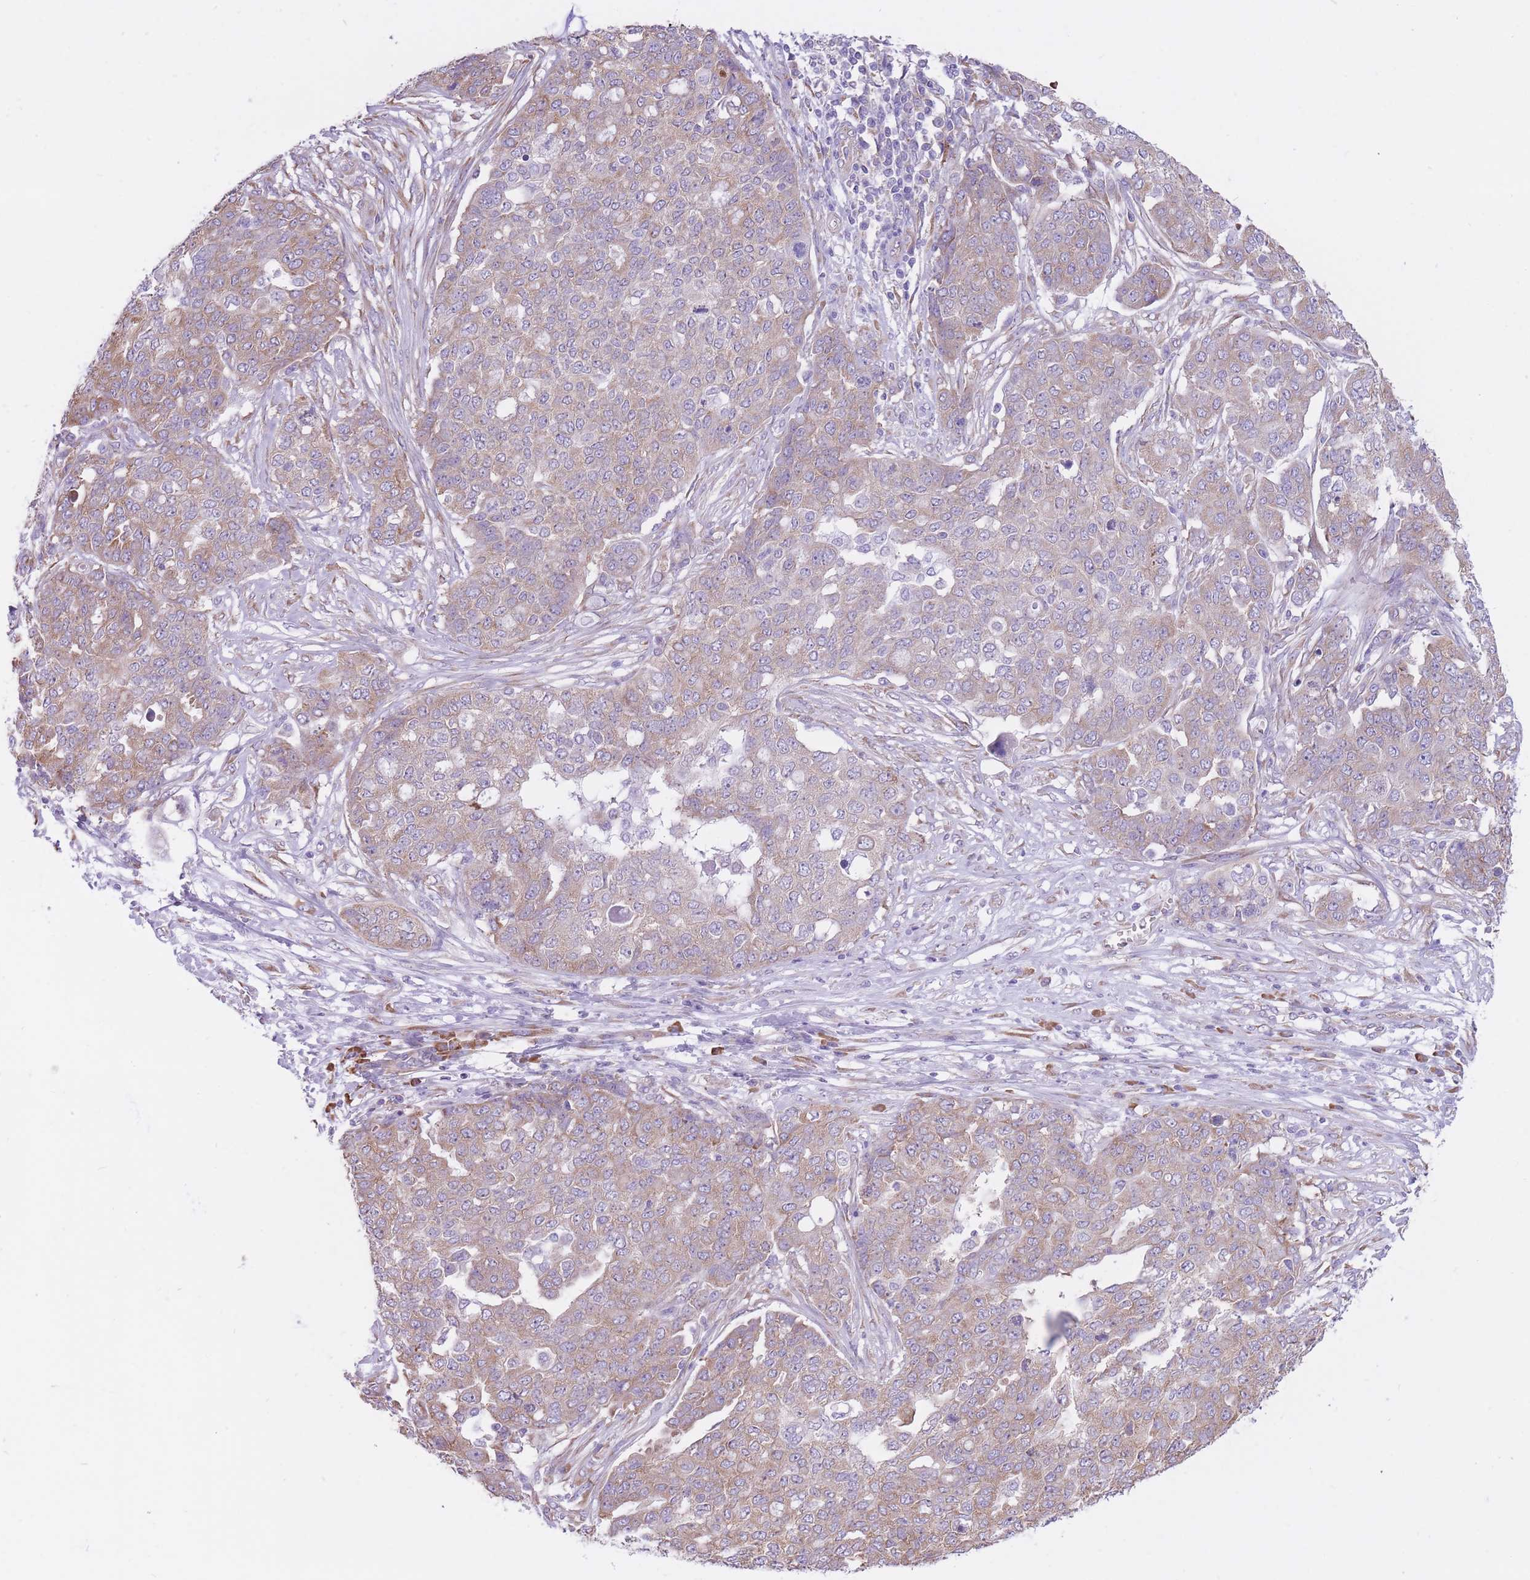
{"staining": {"intensity": "weak", "quantity": ">75%", "location": "cytoplasmic/membranous"}, "tissue": "ovarian cancer", "cell_type": "Tumor cells", "image_type": "cancer", "snomed": [{"axis": "morphology", "description": "Cystadenocarcinoma, serous, NOS"}, {"axis": "topography", "description": "Soft tissue"}, {"axis": "topography", "description": "Ovary"}], "caption": "Ovarian serous cystadenocarcinoma stained for a protein demonstrates weak cytoplasmic/membranous positivity in tumor cells.", "gene": "ZNF501", "patient": {"sex": "female", "age": 57}}